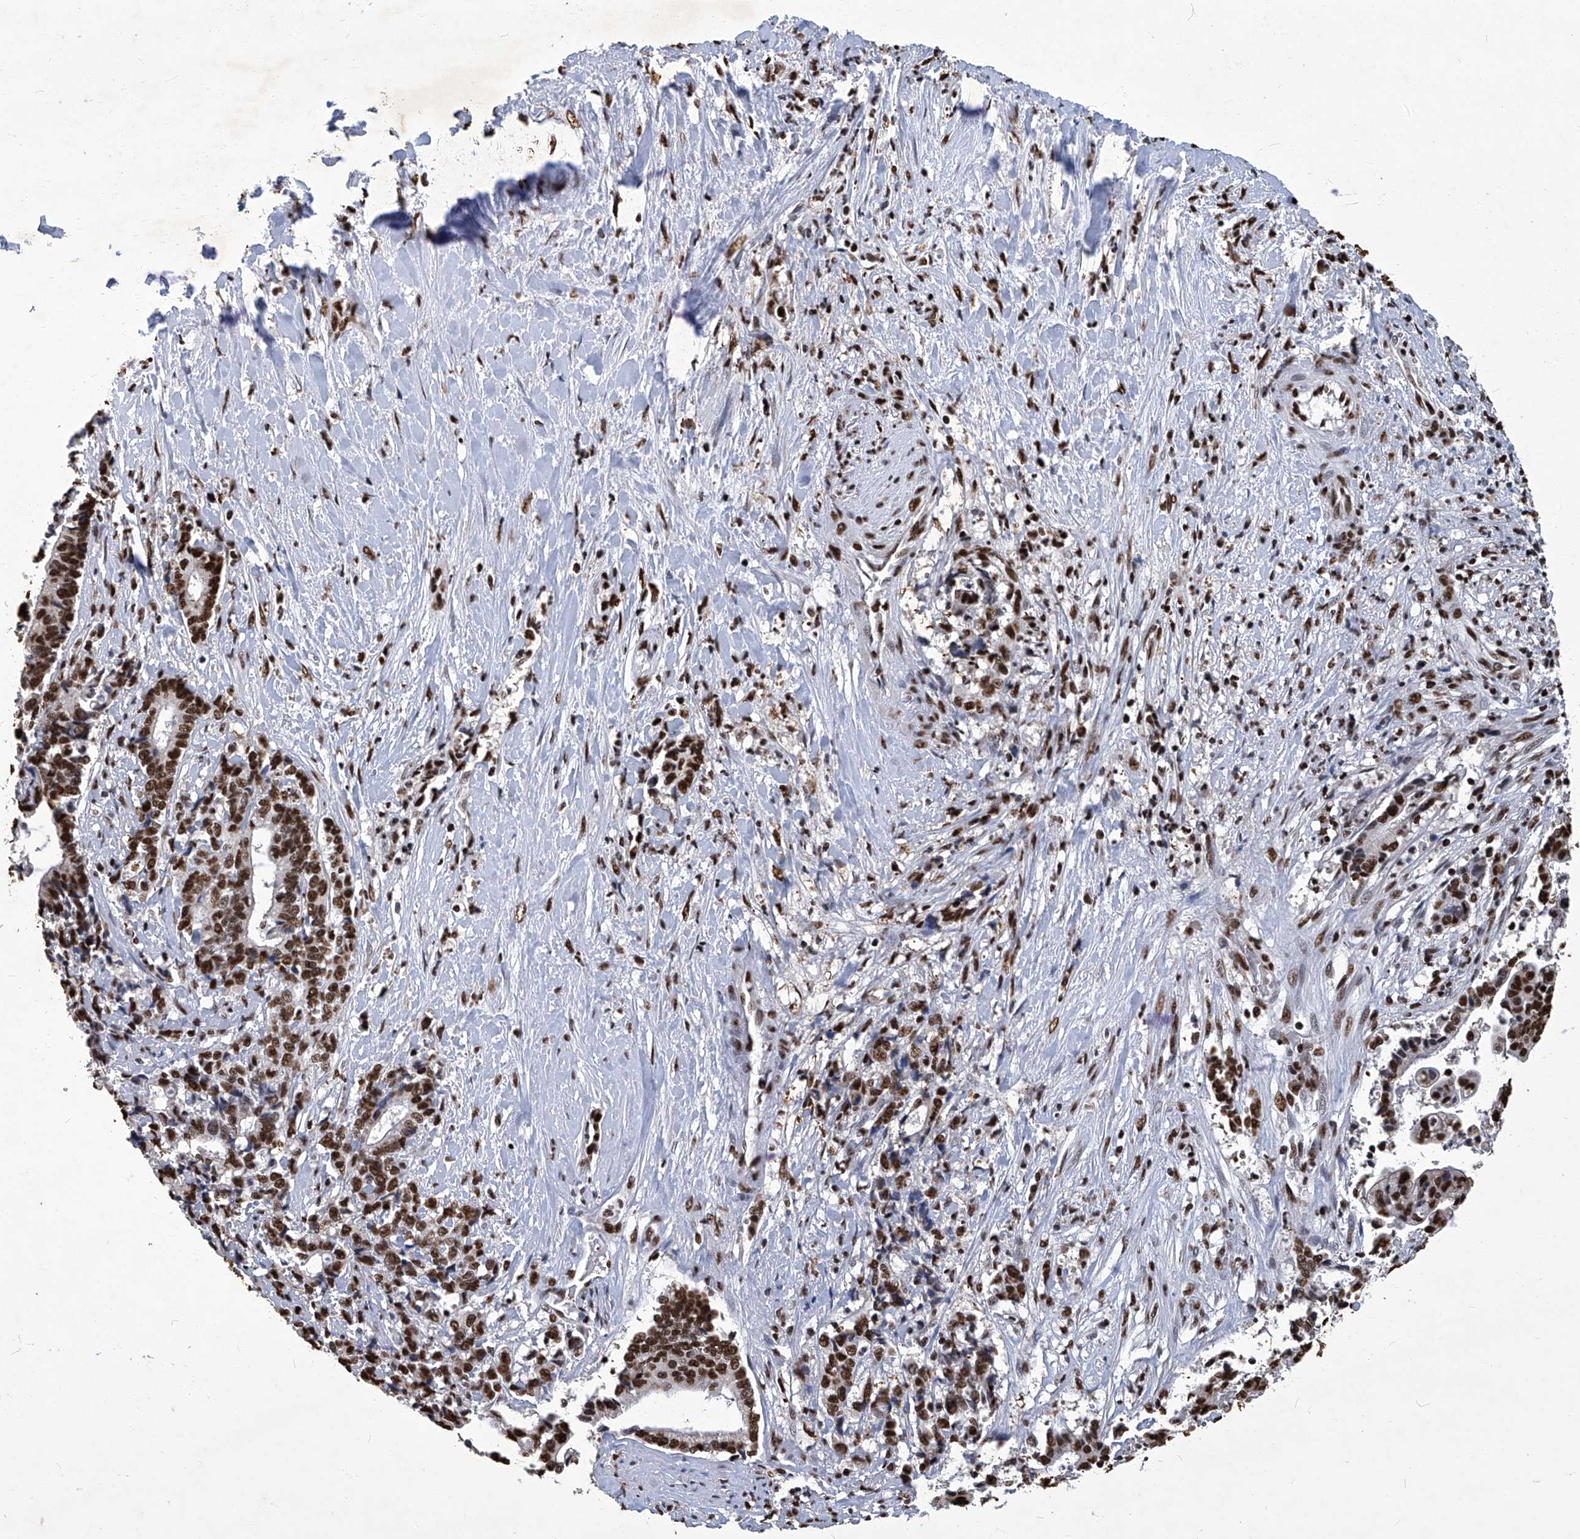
{"staining": {"intensity": "strong", "quantity": ">75%", "location": "nuclear"}, "tissue": "liver cancer", "cell_type": "Tumor cells", "image_type": "cancer", "snomed": [{"axis": "morphology", "description": "Cholangiocarcinoma"}, {"axis": "topography", "description": "Liver"}], "caption": "This image demonstrates IHC staining of human liver cancer (cholangiocarcinoma), with high strong nuclear staining in approximately >75% of tumor cells.", "gene": "HBP1", "patient": {"sex": "male", "age": 57}}